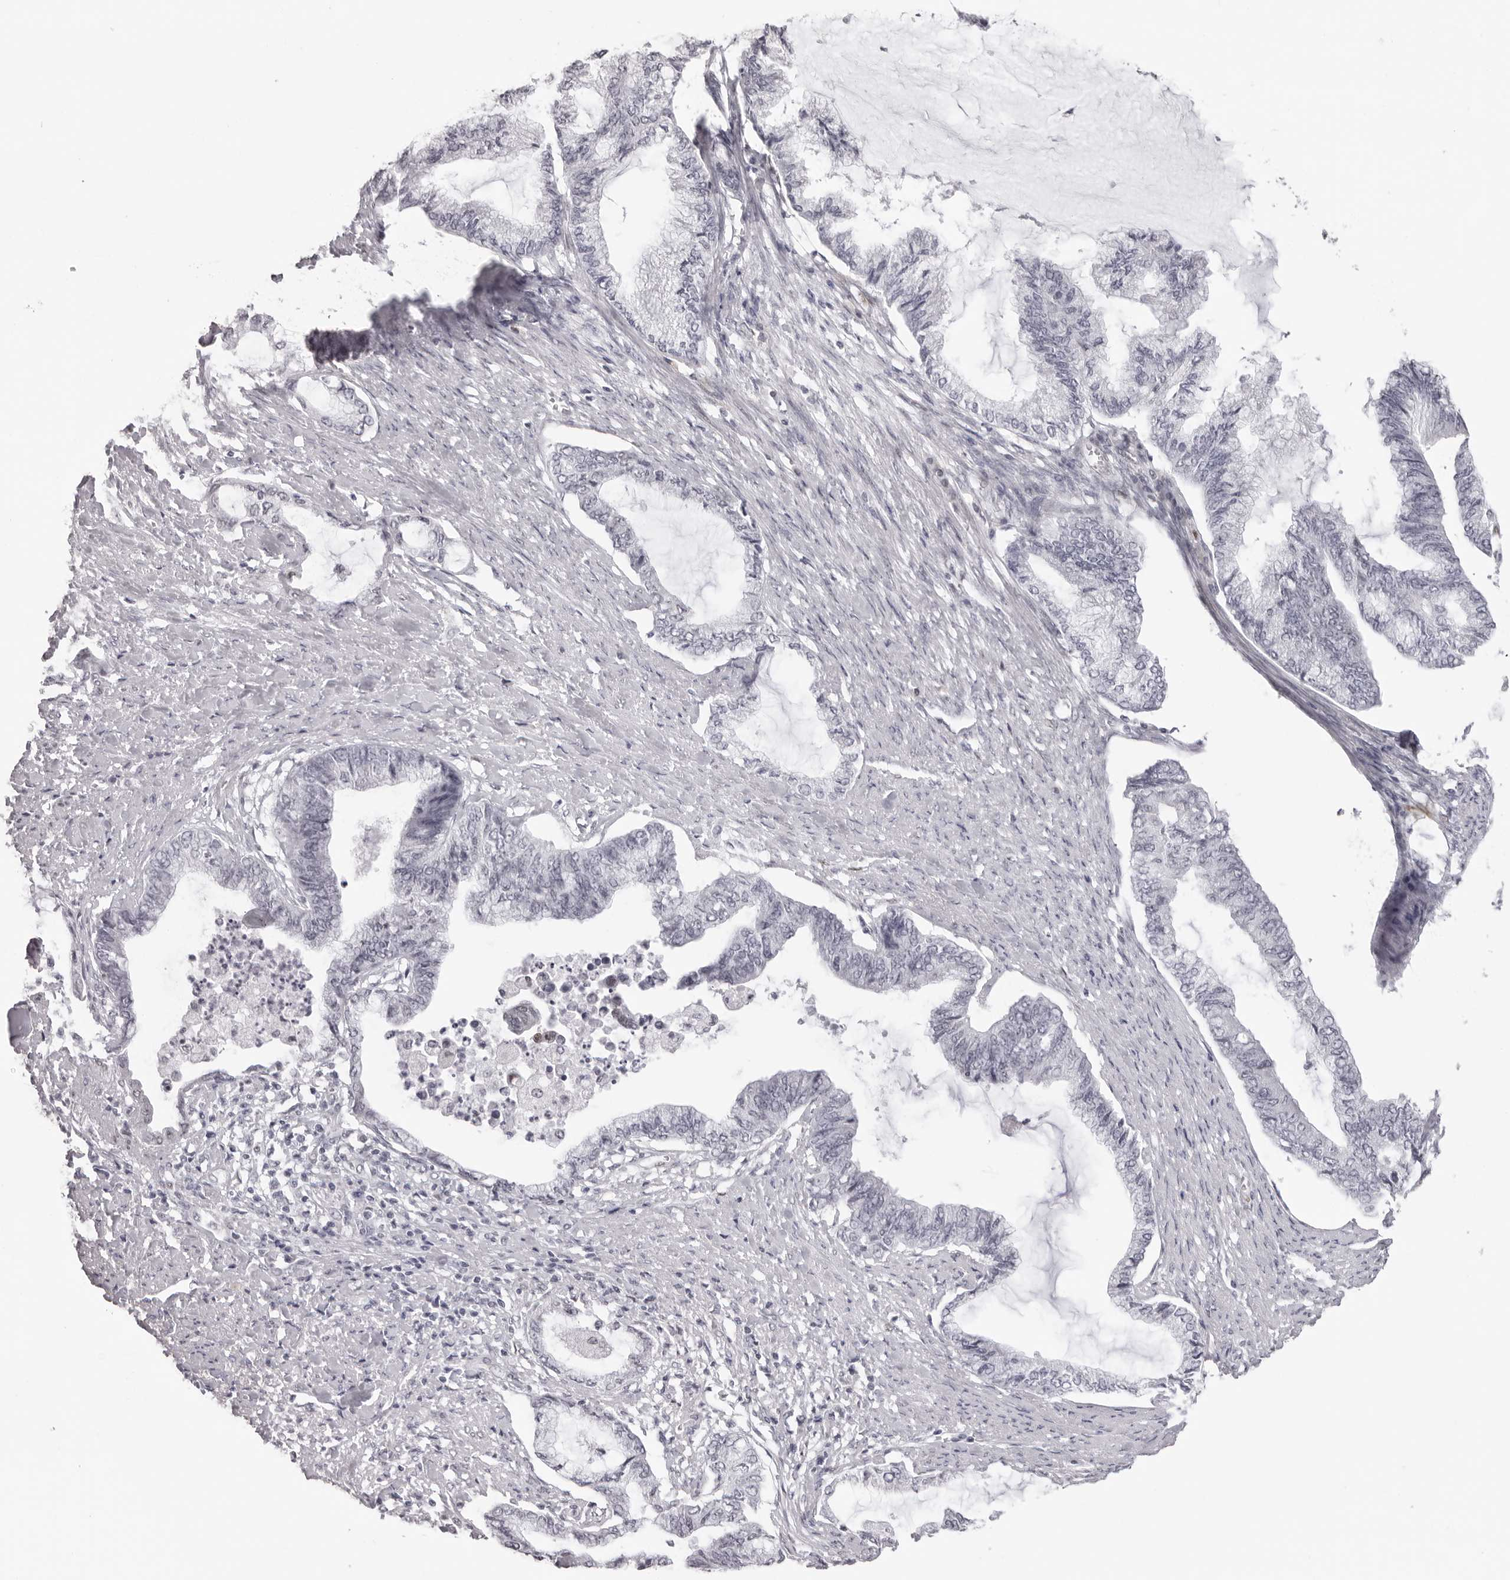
{"staining": {"intensity": "negative", "quantity": "none", "location": "none"}, "tissue": "endometrial cancer", "cell_type": "Tumor cells", "image_type": "cancer", "snomed": [{"axis": "morphology", "description": "Adenocarcinoma, NOS"}, {"axis": "topography", "description": "Endometrium"}], "caption": "IHC of endometrial adenocarcinoma demonstrates no expression in tumor cells.", "gene": "MAFK", "patient": {"sex": "female", "age": 86}}